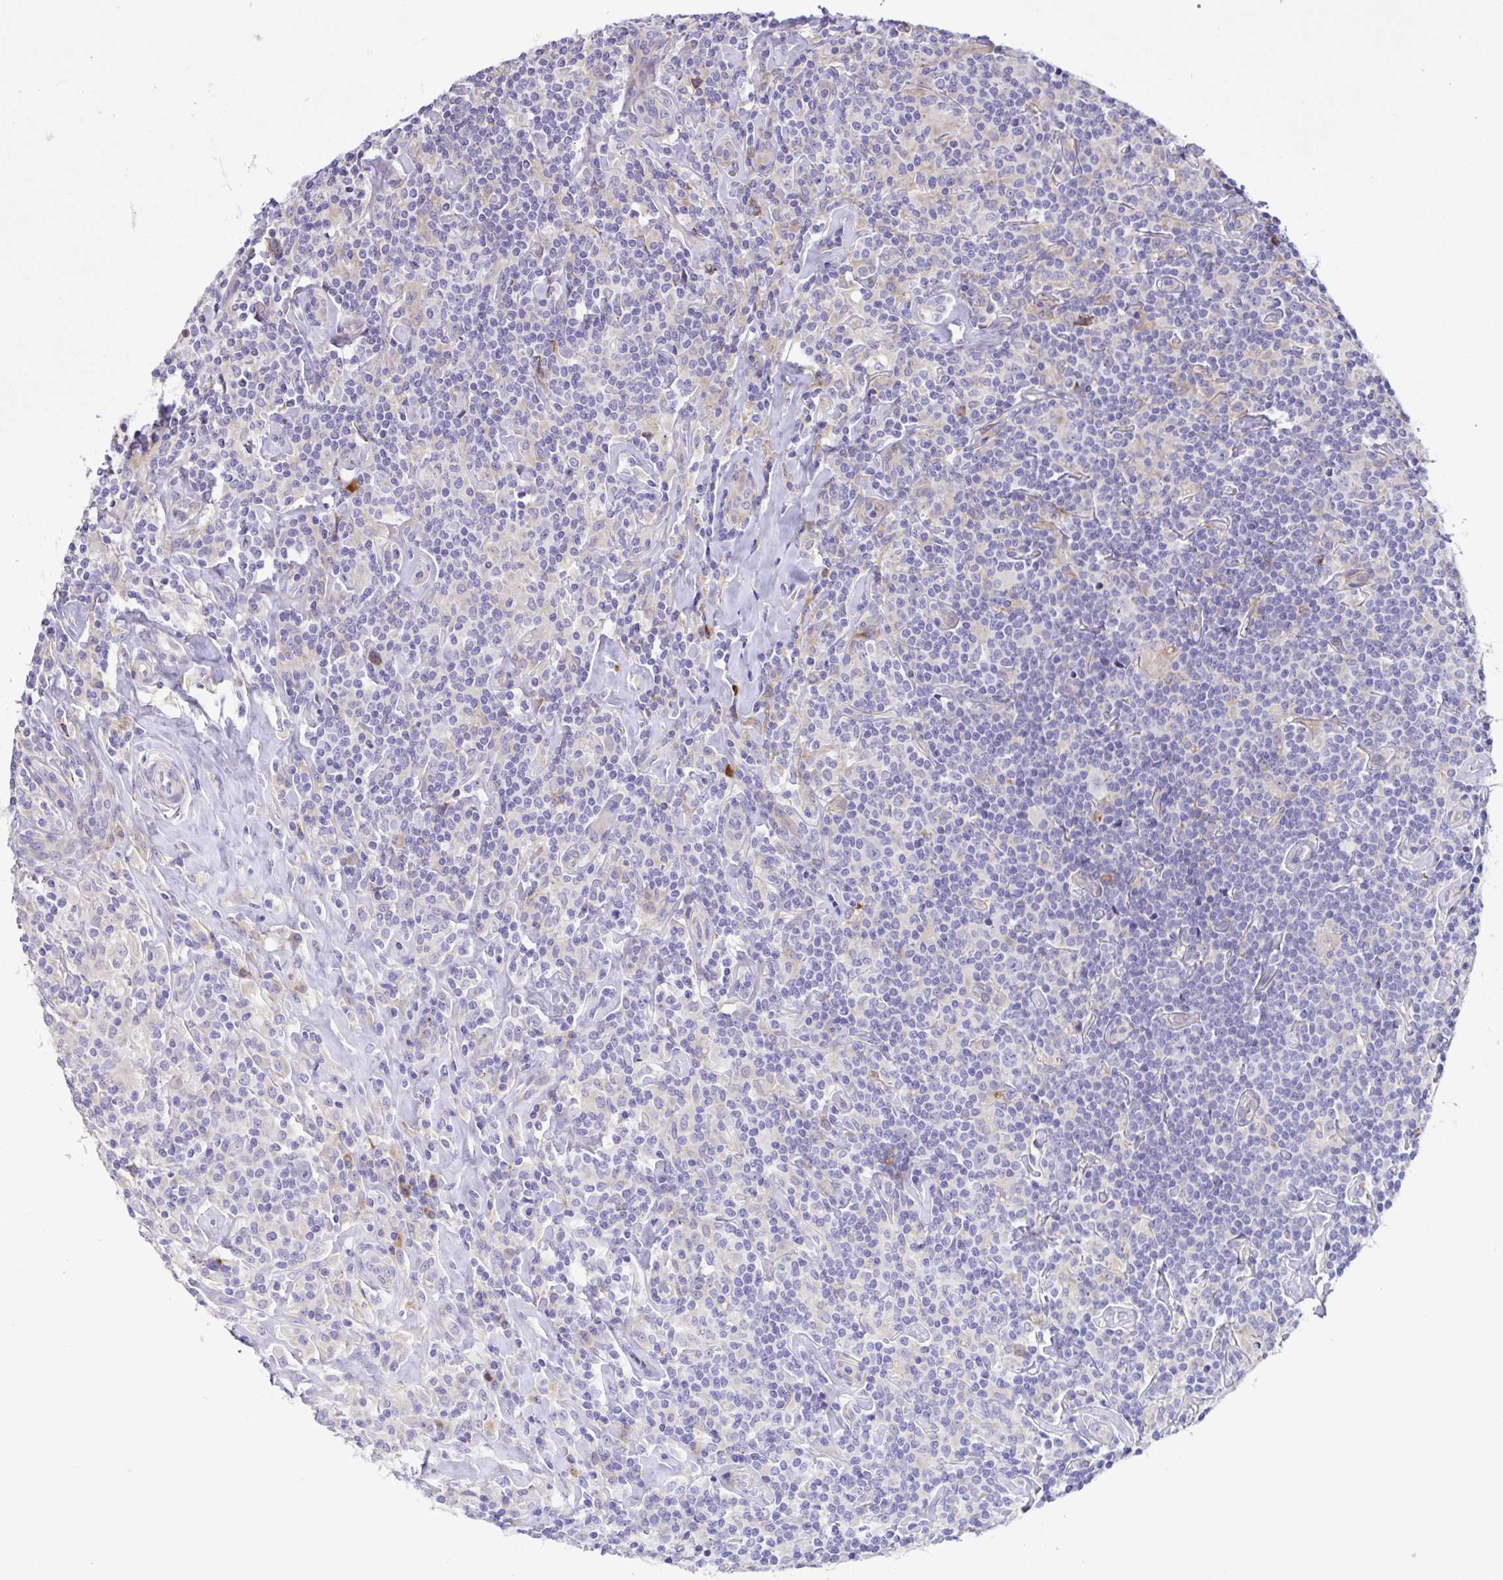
{"staining": {"intensity": "negative", "quantity": "none", "location": "none"}, "tissue": "lymphoma", "cell_type": "Tumor cells", "image_type": "cancer", "snomed": [{"axis": "morphology", "description": "Hodgkin's disease, NOS"}, {"axis": "morphology", "description": "Hodgkin's lymphoma, nodular sclerosis"}, {"axis": "topography", "description": "Lymph node"}], "caption": "Immunohistochemistry of human Hodgkin's disease reveals no expression in tumor cells.", "gene": "DSC3", "patient": {"sex": "female", "age": 10}}